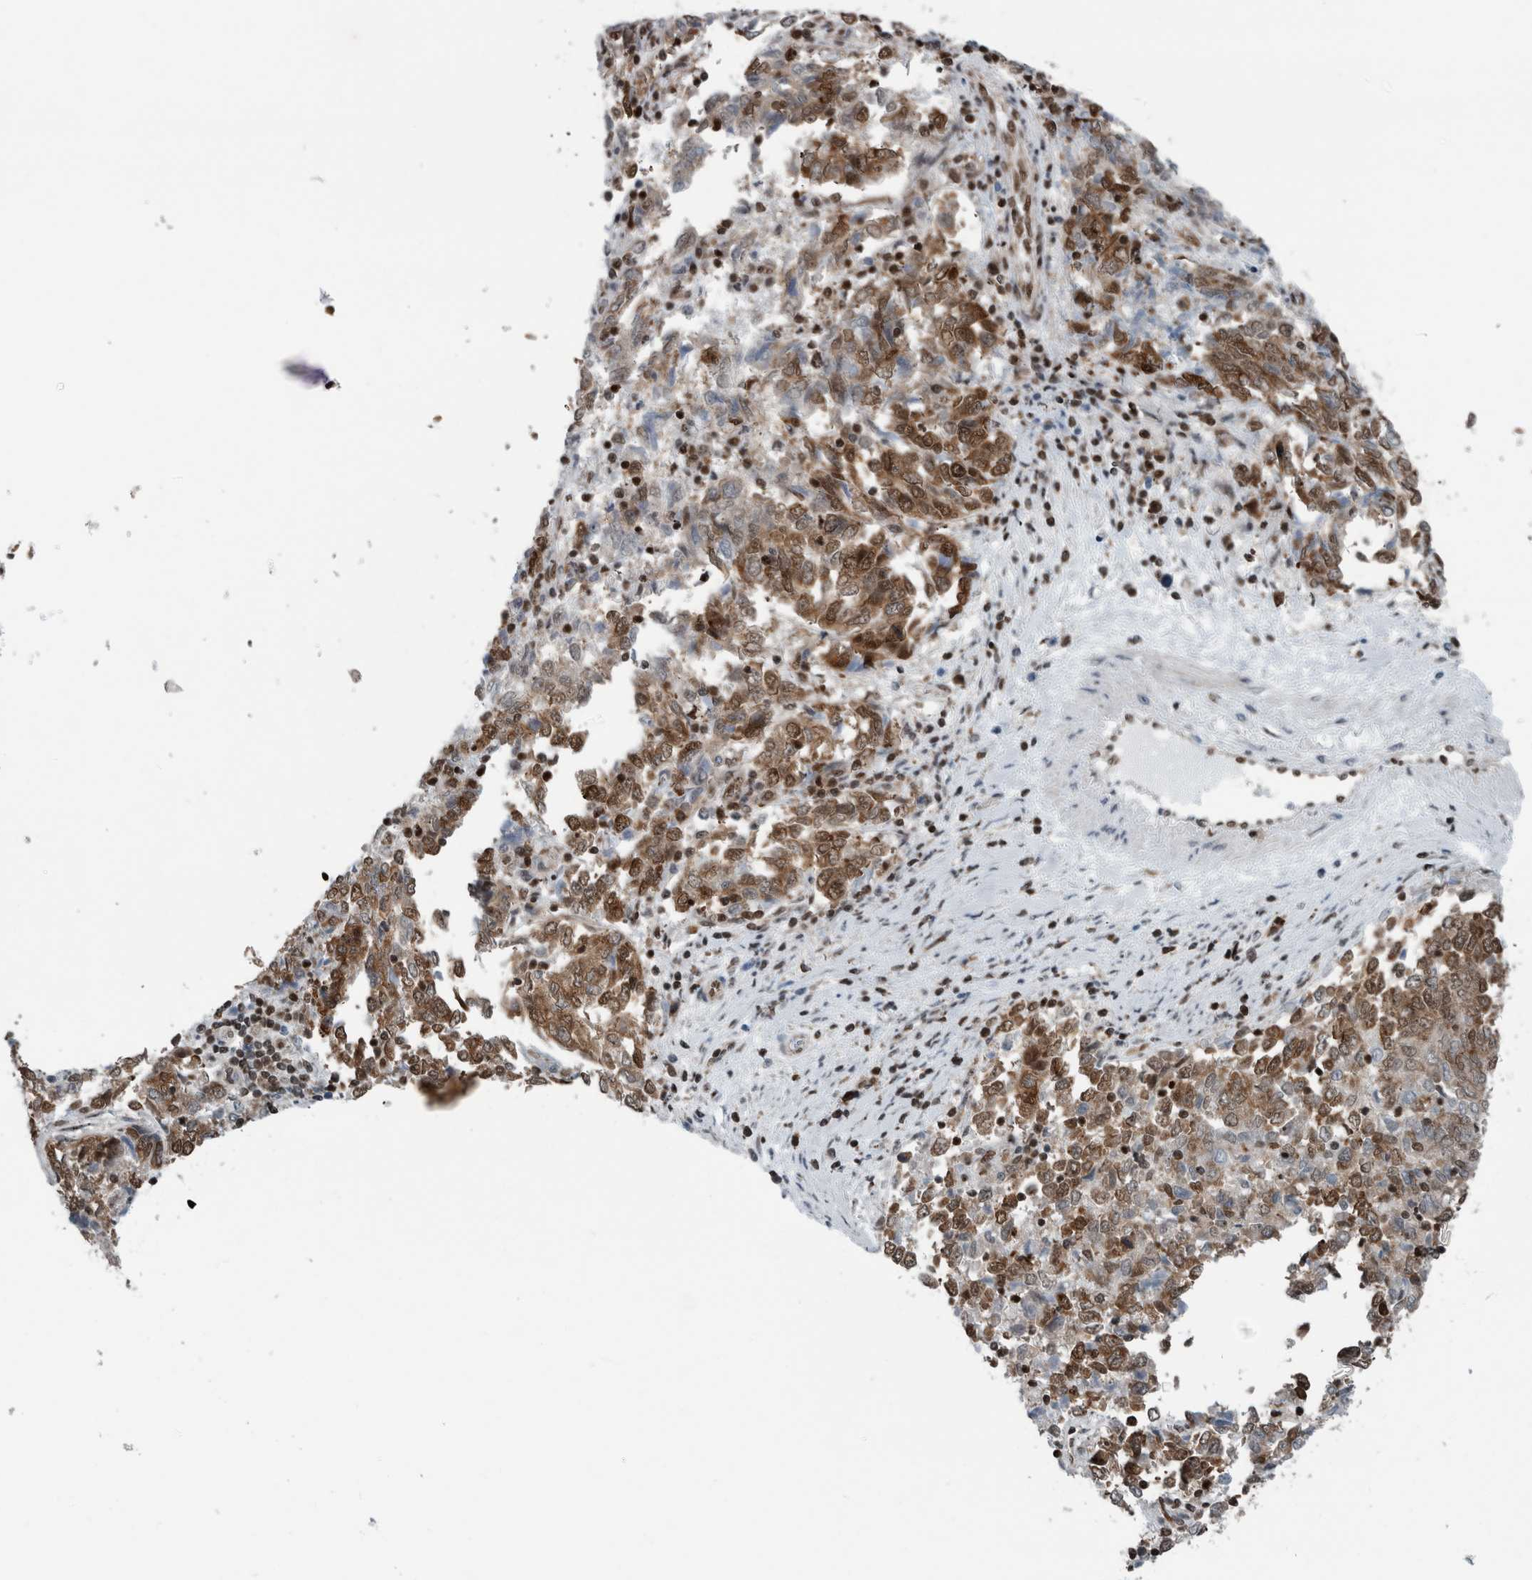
{"staining": {"intensity": "moderate", "quantity": ">75%", "location": "cytoplasmic/membranous,nuclear"}, "tissue": "endometrial cancer", "cell_type": "Tumor cells", "image_type": "cancer", "snomed": [{"axis": "morphology", "description": "Adenocarcinoma, NOS"}, {"axis": "topography", "description": "Endometrium"}], "caption": "This histopathology image shows endometrial cancer (adenocarcinoma) stained with immunohistochemistry (IHC) to label a protein in brown. The cytoplasmic/membranous and nuclear of tumor cells show moderate positivity for the protein. Nuclei are counter-stained blue.", "gene": "DNMT3A", "patient": {"sex": "female", "age": 80}}